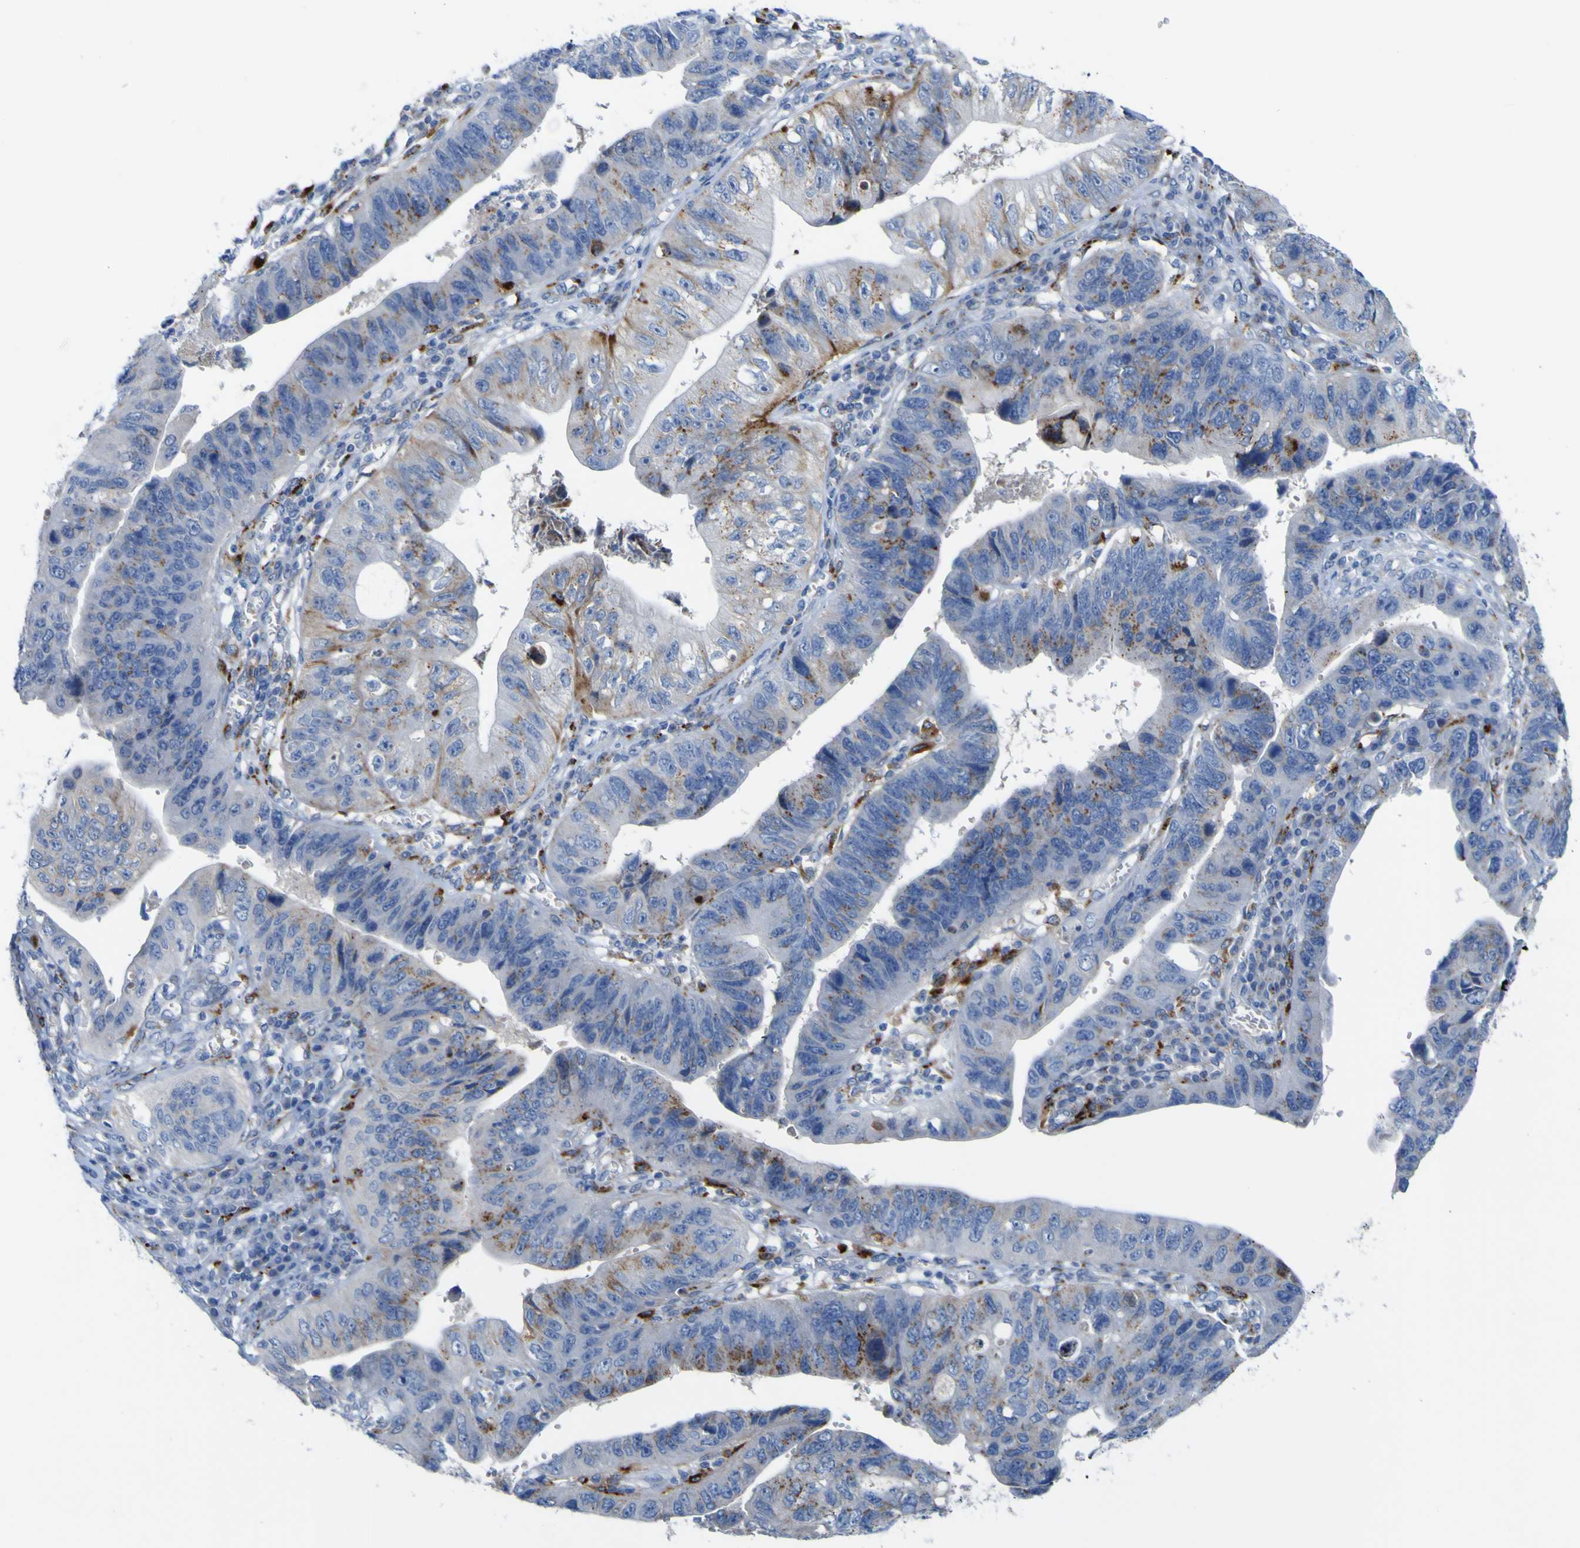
{"staining": {"intensity": "moderate", "quantity": "25%-75%", "location": "cytoplasmic/membranous"}, "tissue": "stomach cancer", "cell_type": "Tumor cells", "image_type": "cancer", "snomed": [{"axis": "morphology", "description": "Adenocarcinoma, NOS"}, {"axis": "topography", "description": "Stomach"}], "caption": "About 25%-75% of tumor cells in human stomach adenocarcinoma reveal moderate cytoplasmic/membranous protein staining as visualized by brown immunohistochemical staining.", "gene": "PTPRF", "patient": {"sex": "male", "age": 59}}